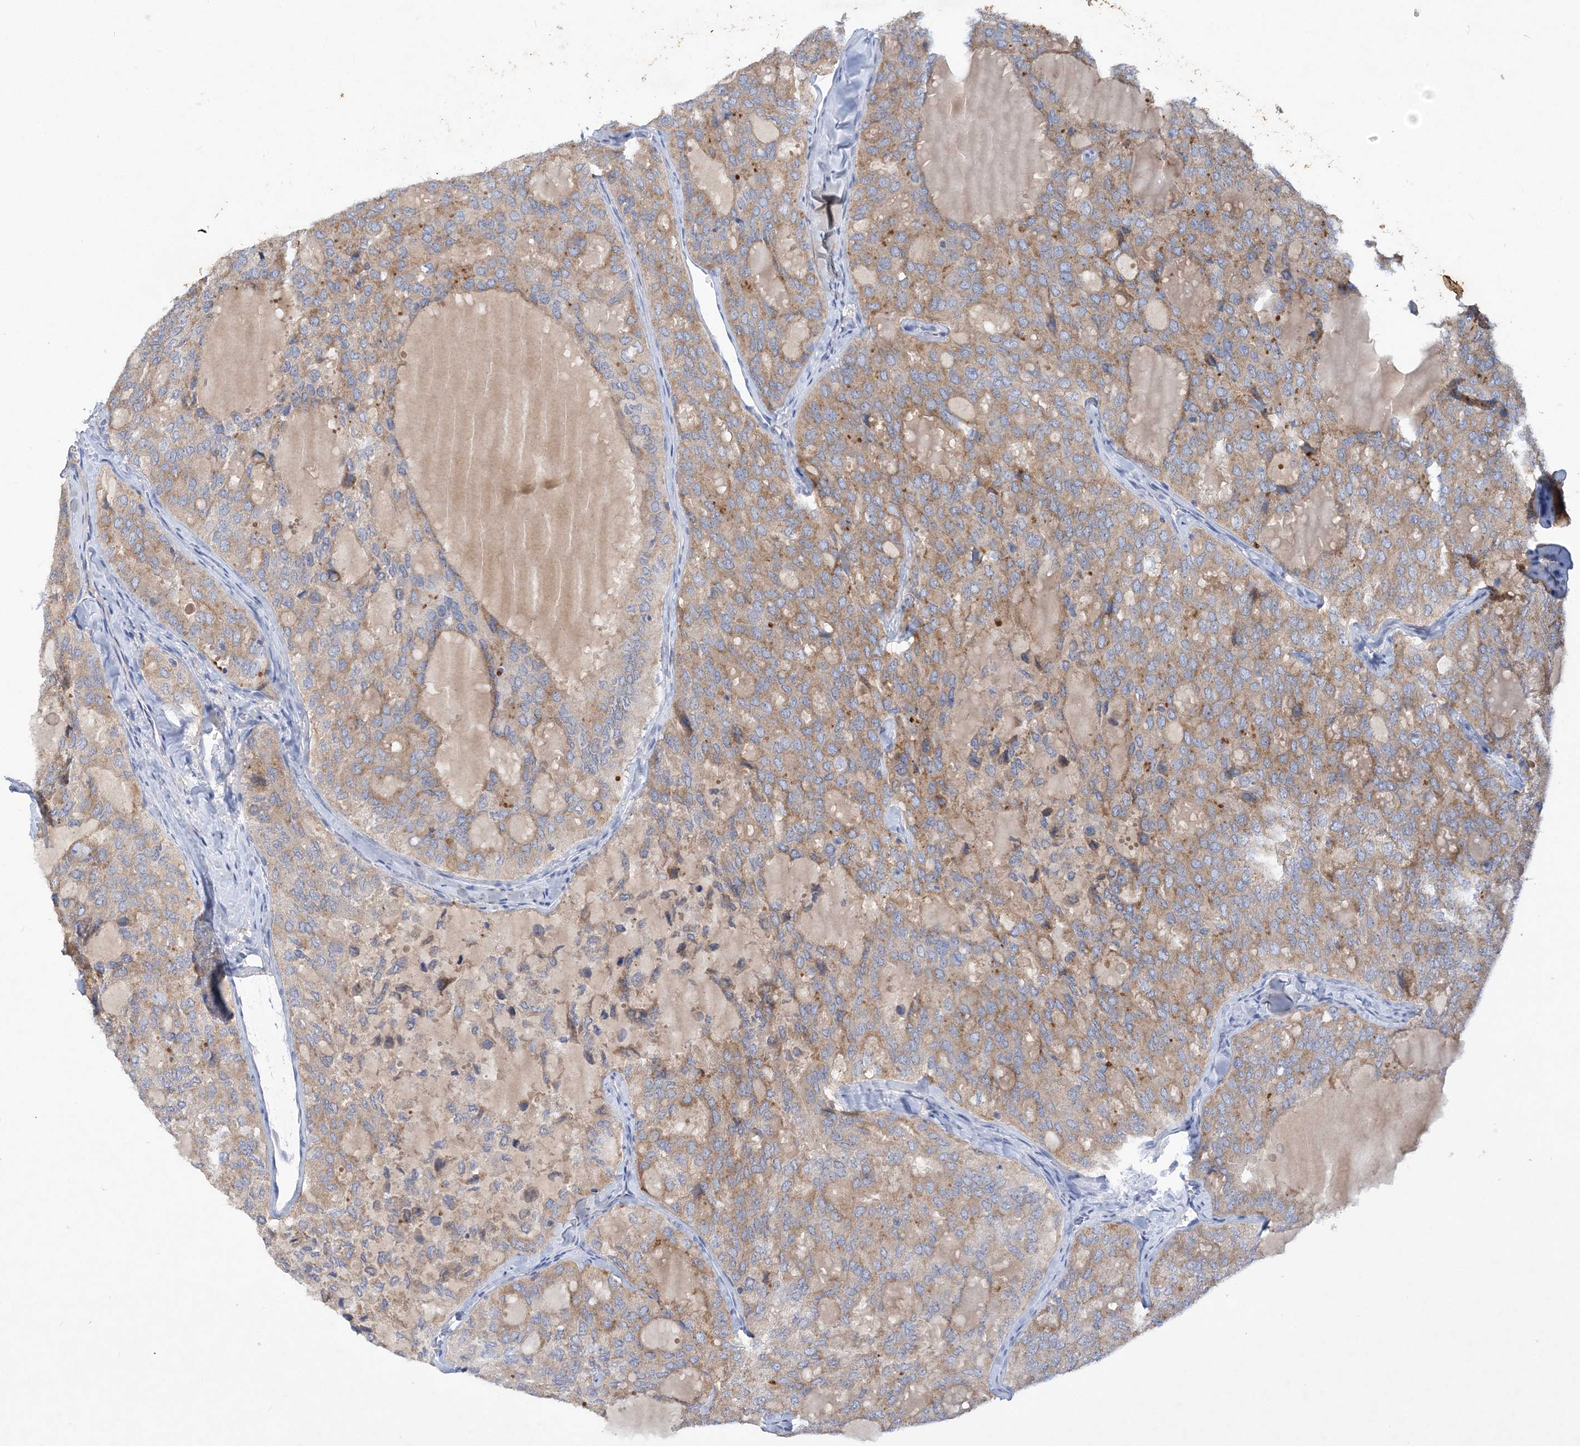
{"staining": {"intensity": "moderate", "quantity": ">75%", "location": "cytoplasmic/membranous"}, "tissue": "thyroid cancer", "cell_type": "Tumor cells", "image_type": "cancer", "snomed": [{"axis": "morphology", "description": "Follicular adenoma carcinoma, NOS"}, {"axis": "topography", "description": "Thyroid gland"}], "caption": "A high-resolution histopathology image shows immunohistochemistry staining of follicular adenoma carcinoma (thyroid), which exhibits moderate cytoplasmic/membranous positivity in approximately >75% of tumor cells.", "gene": "GRINA", "patient": {"sex": "male", "age": 75}}